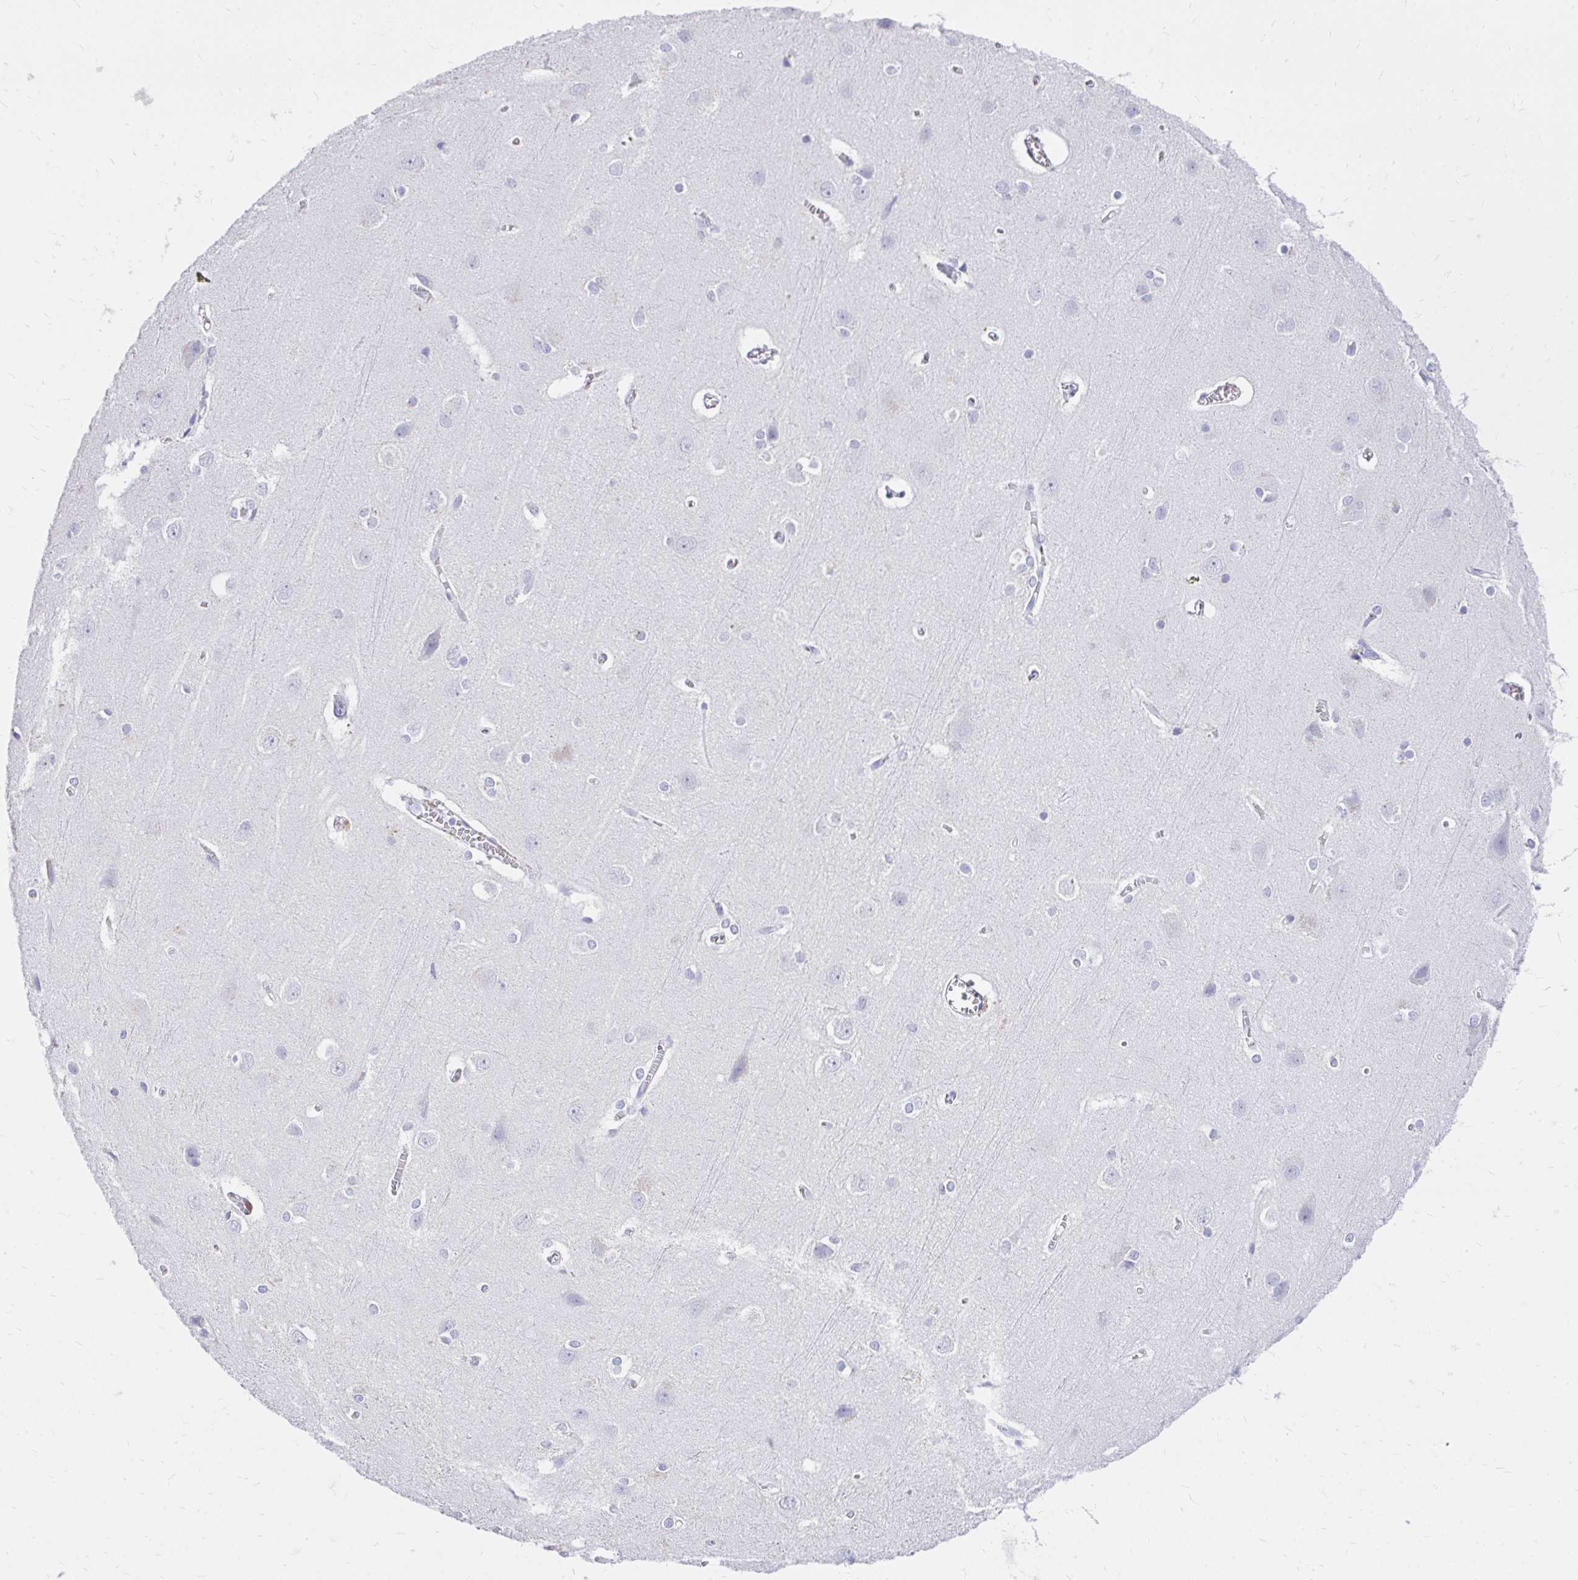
{"staining": {"intensity": "negative", "quantity": "none", "location": "none"}, "tissue": "cerebral cortex", "cell_type": "Endothelial cells", "image_type": "normal", "snomed": [{"axis": "morphology", "description": "Normal tissue, NOS"}, {"axis": "topography", "description": "Cerebral cortex"}], "caption": "Immunohistochemical staining of normal human cerebral cortex displays no significant positivity in endothelial cells. (Immunohistochemistry (ihc), brightfield microscopy, high magnification).", "gene": "MON1A", "patient": {"sex": "male", "age": 37}}